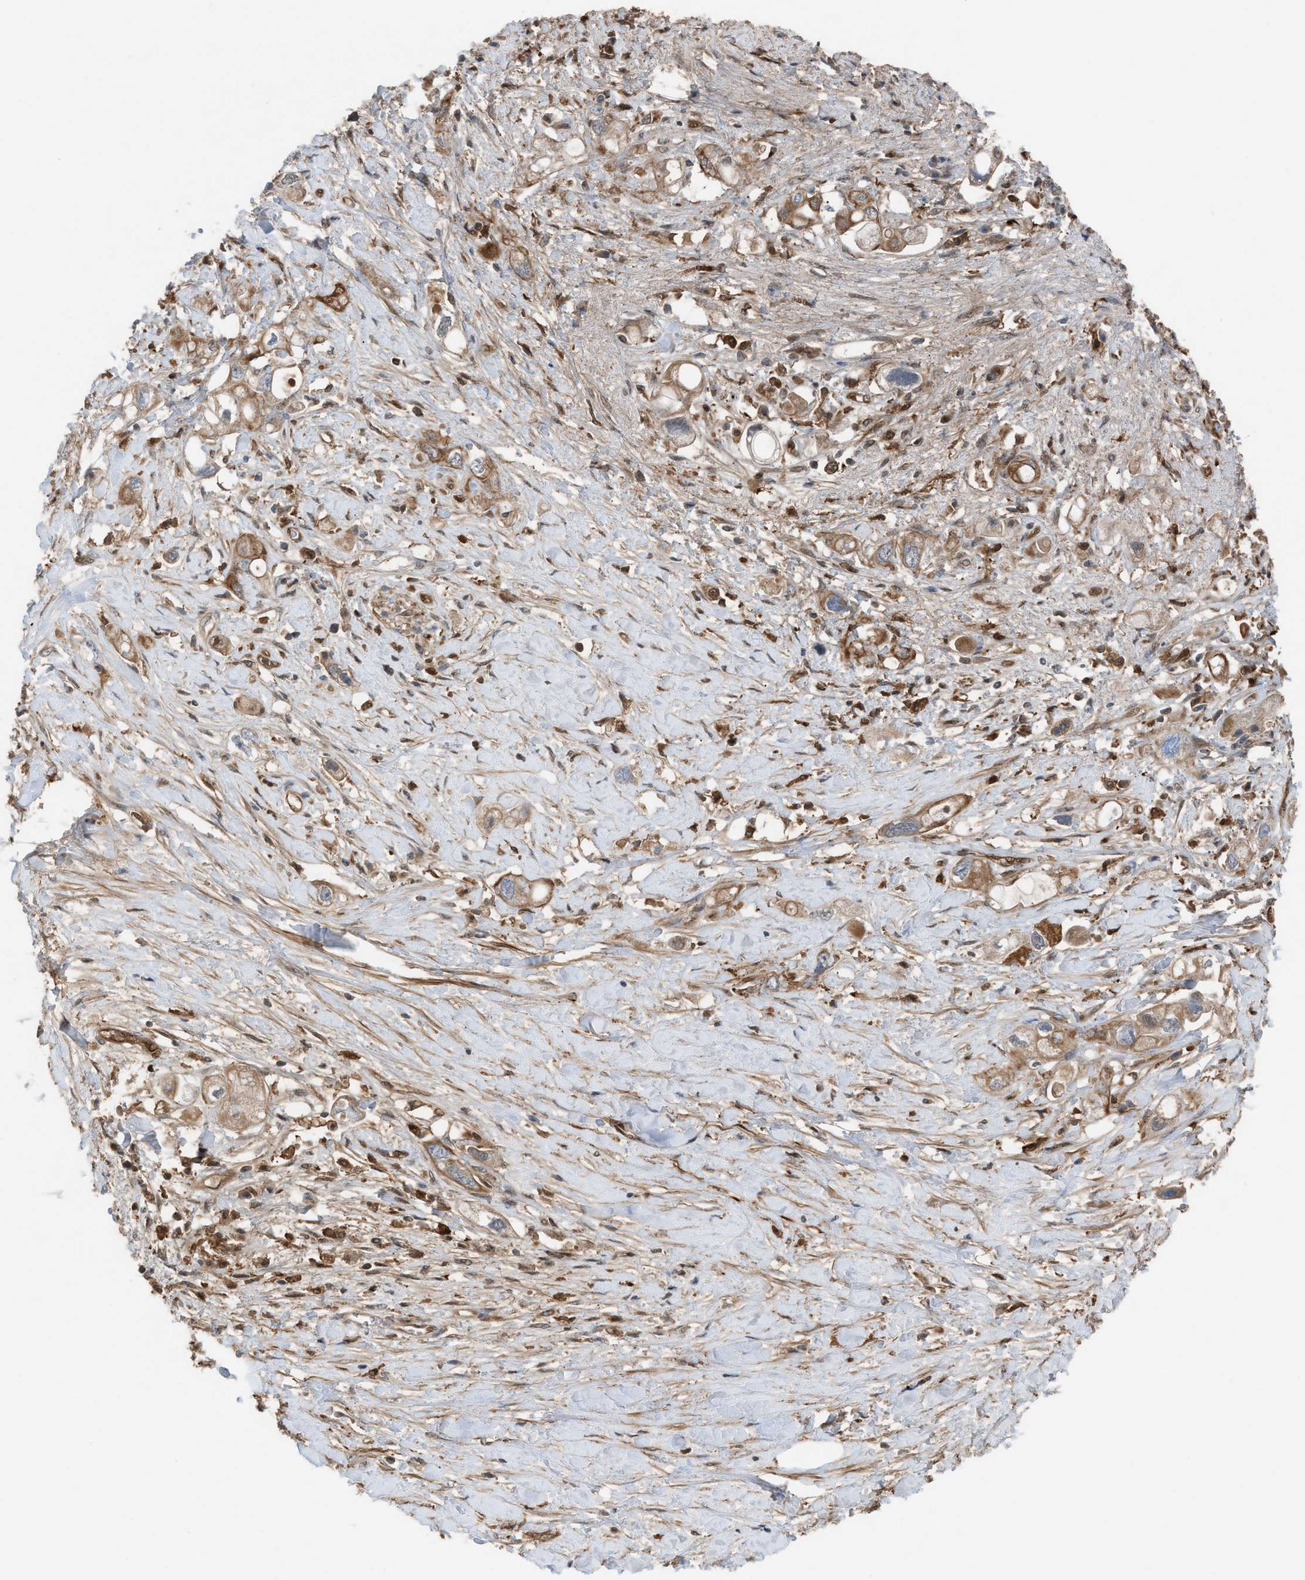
{"staining": {"intensity": "weak", "quantity": ">75%", "location": "cytoplasmic/membranous"}, "tissue": "pancreatic cancer", "cell_type": "Tumor cells", "image_type": "cancer", "snomed": [{"axis": "morphology", "description": "Adenocarcinoma, NOS"}, {"axis": "topography", "description": "Pancreas"}], "caption": "Immunohistochemistry of human pancreatic cancer (adenocarcinoma) exhibits low levels of weak cytoplasmic/membranous positivity in about >75% of tumor cells. (Brightfield microscopy of DAB IHC at high magnification).", "gene": "TPK1", "patient": {"sex": "female", "age": 56}}